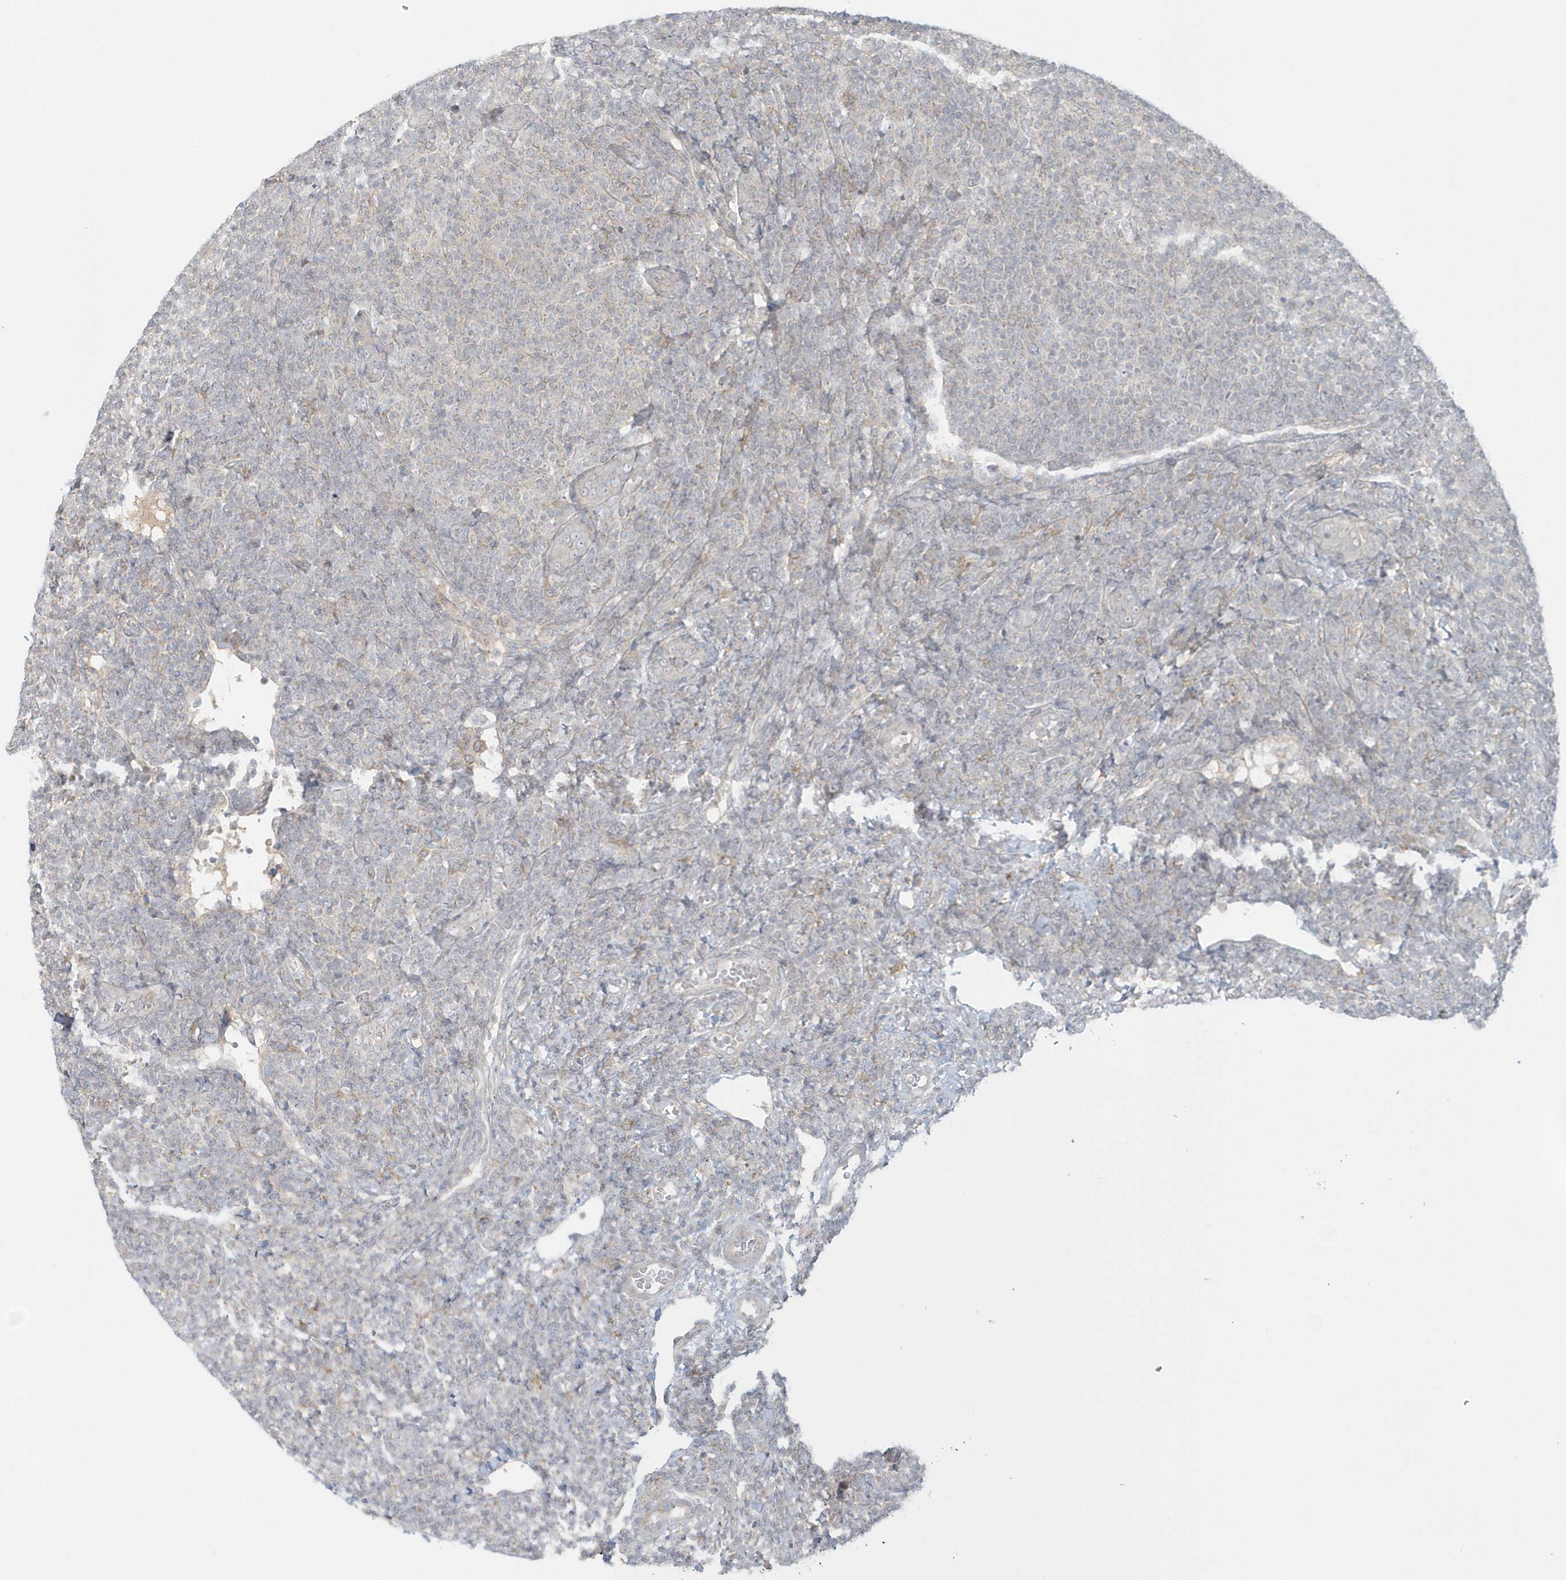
{"staining": {"intensity": "negative", "quantity": "none", "location": "none"}, "tissue": "lymphoma", "cell_type": "Tumor cells", "image_type": "cancer", "snomed": [{"axis": "morphology", "description": "Malignant lymphoma, non-Hodgkin's type, Low grade"}, {"axis": "topography", "description": "Lymph node"}], "caption": "Protein analysis of lymphoma exhibits no significant staining in tumor cells. (DAB (3,3'-diaminobenzidine) immunohistochemistry (IHC), high magnification).", "gene": "BLTP3A", "patient": {"sex": "male", "age": 66}}